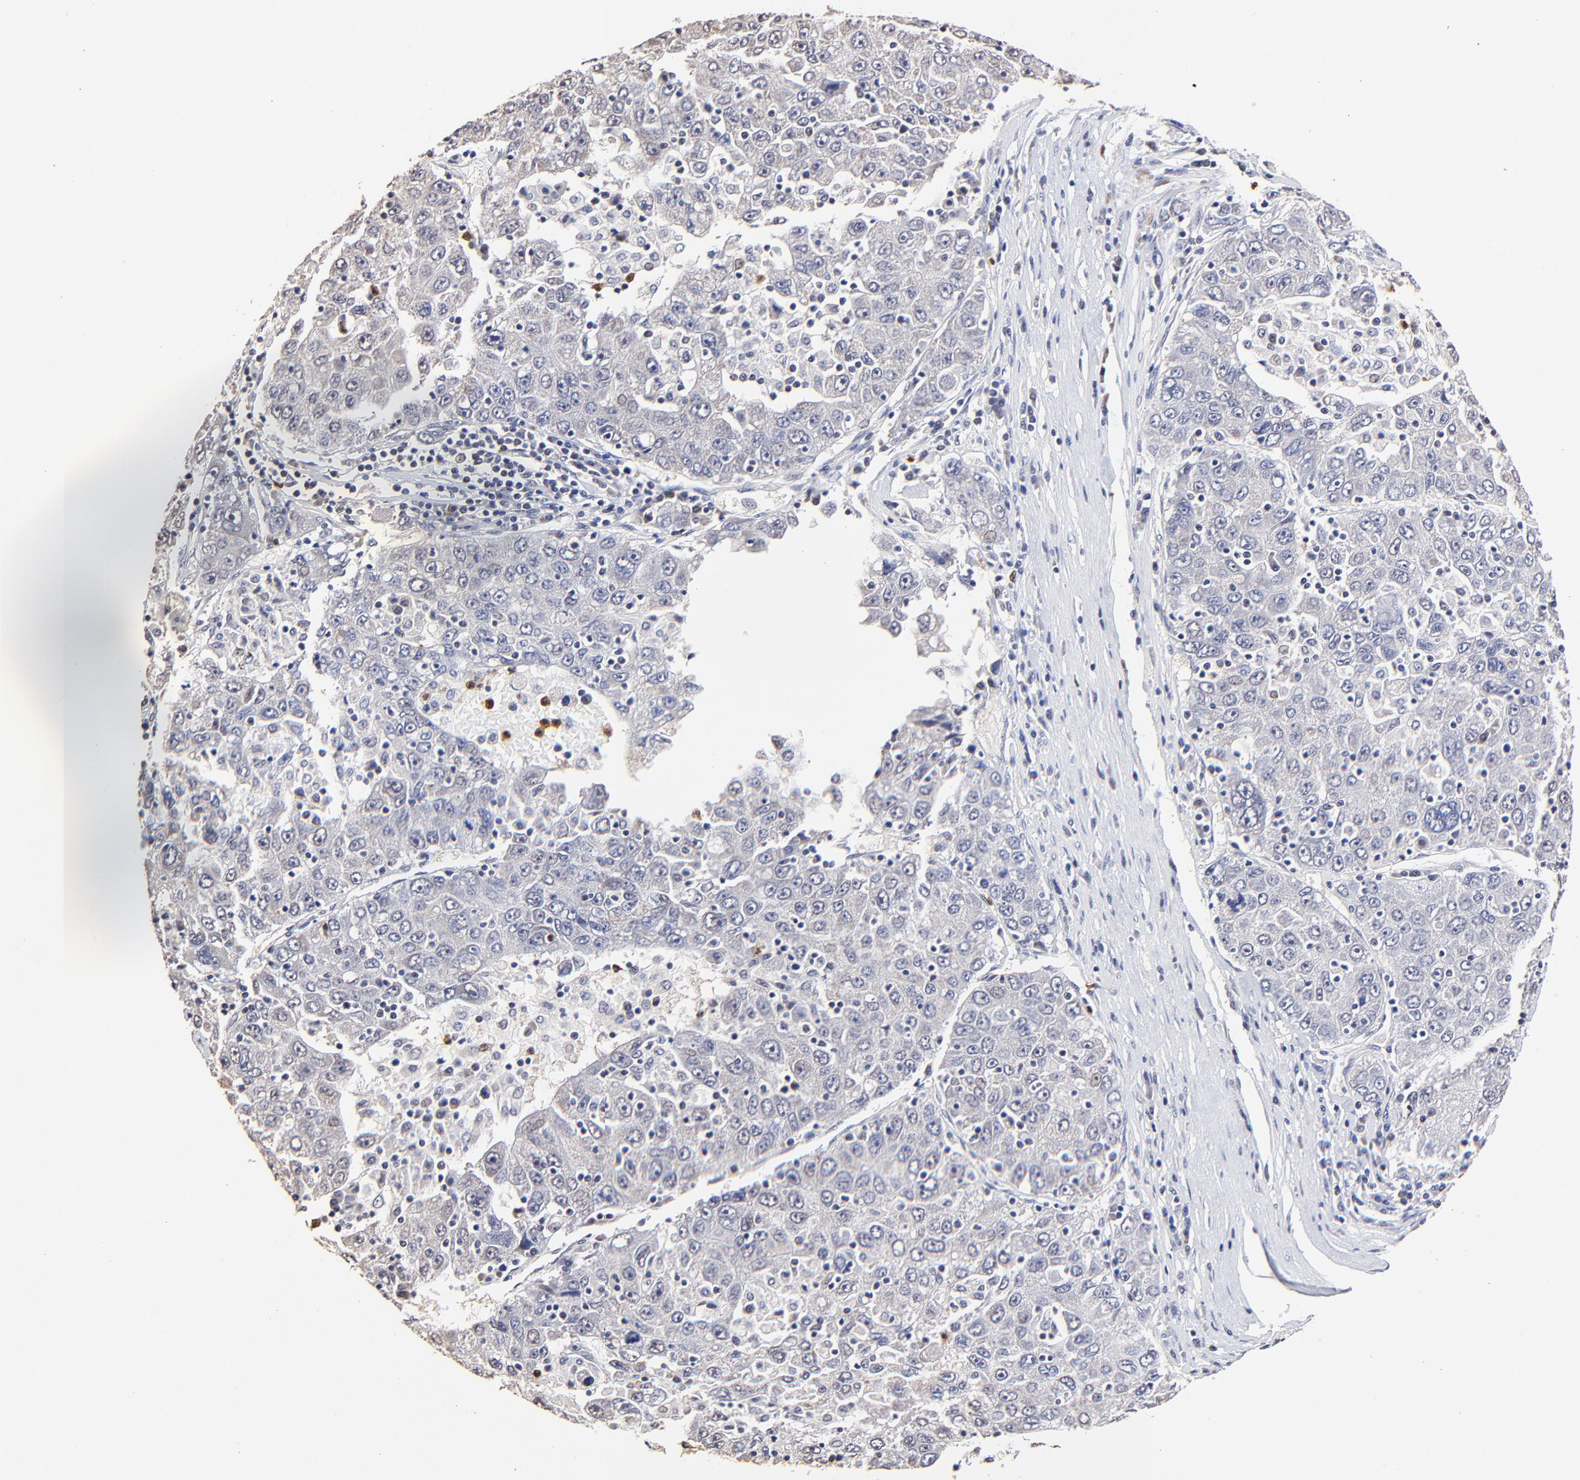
{"staining": {"intensity": "negative", "quantity": "none", "location": "none"}, "tissue": "liver cancer", "cell_type": "Tumor cells", "image_type": "cancer", "snomed": [{"axis": "morphology", "description": "Carcinoma, Hepatocellular, NOS"}, {"axis": "topography", "description": "Liver"}], "caption": "Tumor cells show no significant expression in liver cancer. The staining is performed using DAB (3,3'-diaminobenzidine) brown chromogen with nuclei counter-stained in using hematoxylin.", "gene": "BBOF1", "patient": {"sex": "male", "age": 49}}